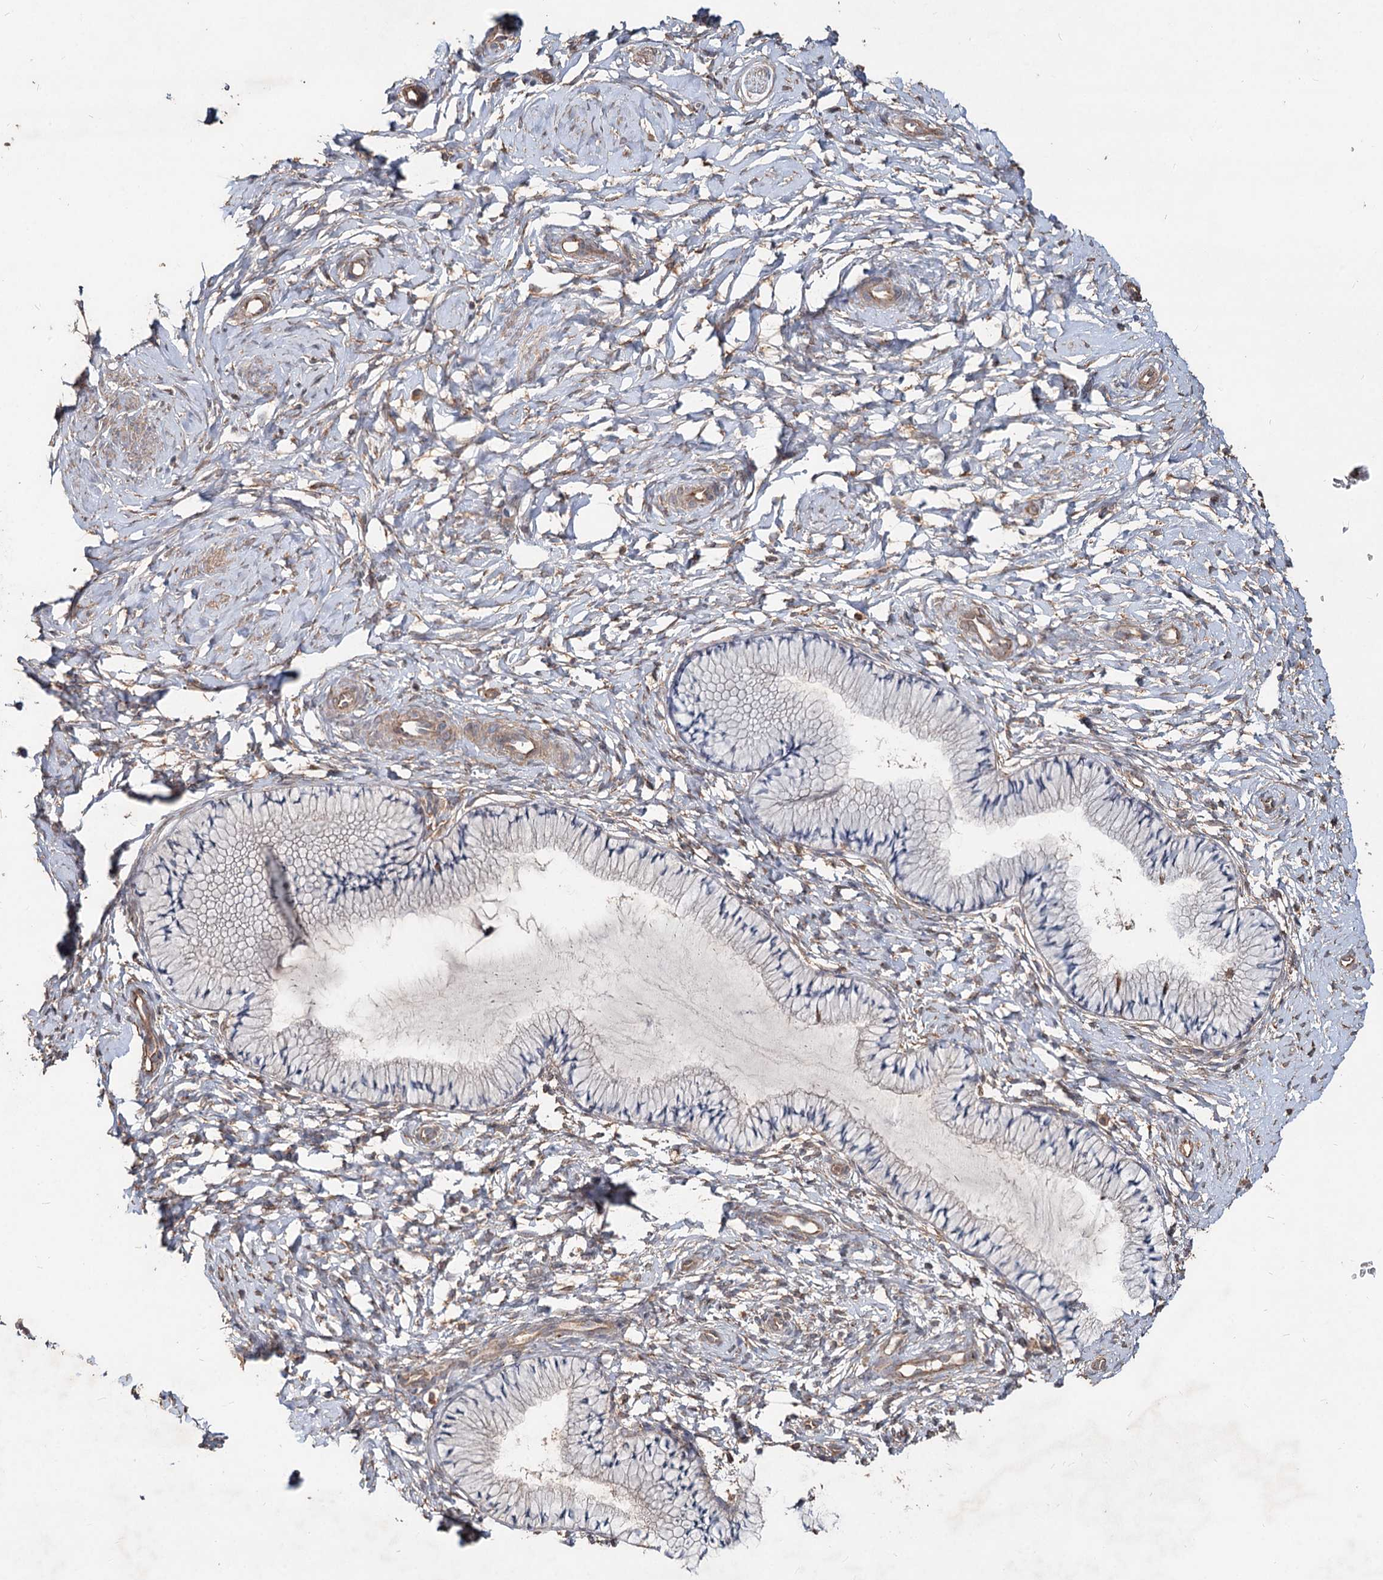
{"staining": {"intensity": "moderate", "quantity": "<25%", "location": "cytoplasmic/membranous"}, "tissue": "cervix", "cell_type": "Glandular cells", "image_type": "normal", "snomed": [{"axis": "morphology", "description": "Normal tissue, NOS"}, {"axis": "topography", "description": "Cervix"}], "caption": "Normal cervix displays moderate cytoplasmic/membranous staining in approximately <25% of glandular cells, visualized by immunohistochemistry. Nuclei are stained in blue.", "gene": "SPART", "patient": {"sex": "female", "age": 33}}